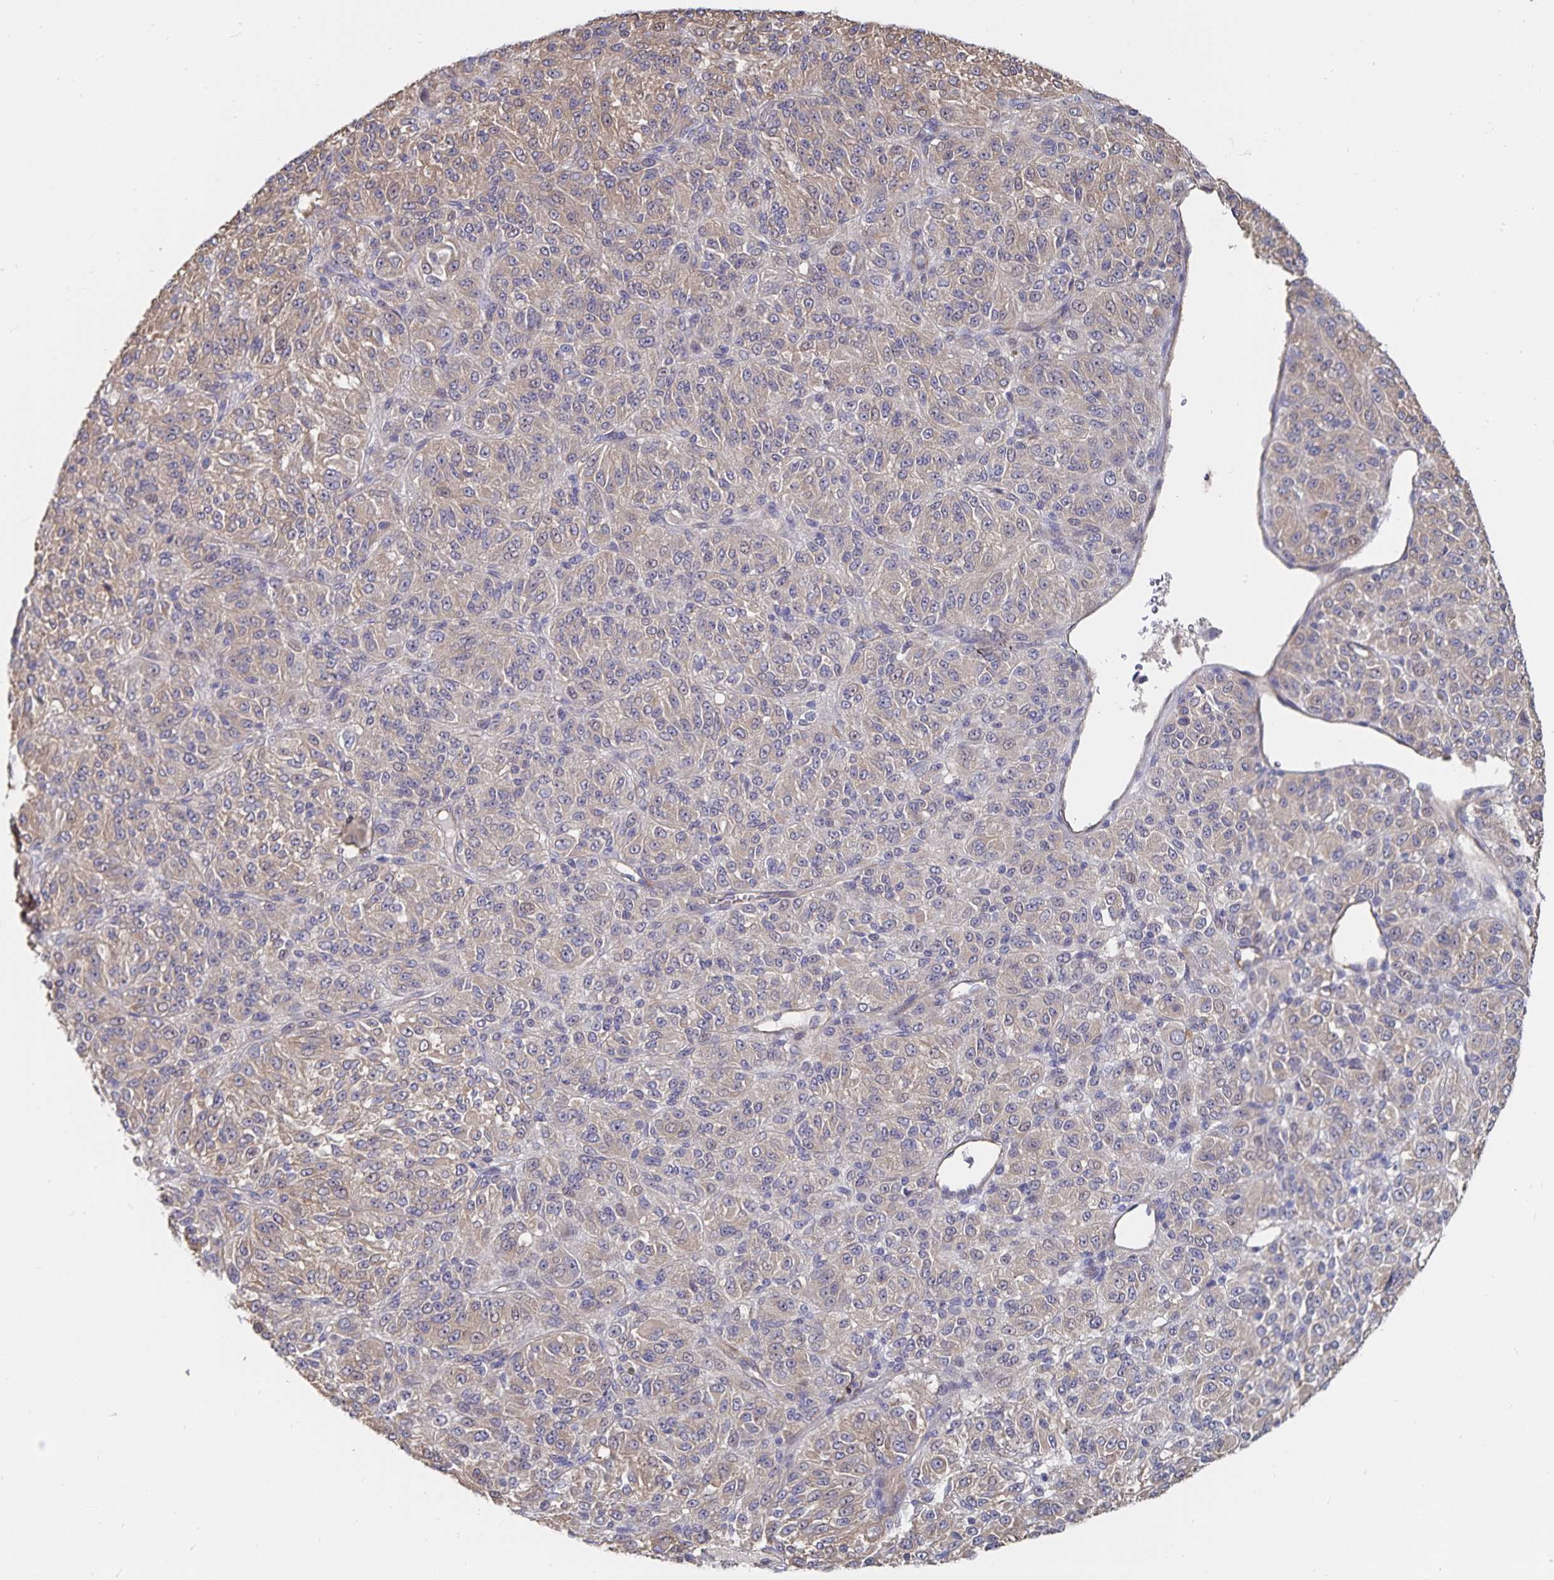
{"staining": {"intensity": "weak", "quantity": "25%-75%", "location": "cytoplasmic/membranous"}, "tissue": "melanoma", "cell_type": "Tumor cells", "image_type": "cancer", "snomed": [{"axis": "morphology", "description": "Malignant melanoma, Metastatic site"}, {"axis": "topography", "description": "Brain"}], "caption": "Brown immunohistochemical staining in melanoma shows weak cytoplasmic/membranous positivity in approximately 25%-75% of tumor cells.", "gene": "SSTR1", "patient": {"sex": "female", "age": 56}}